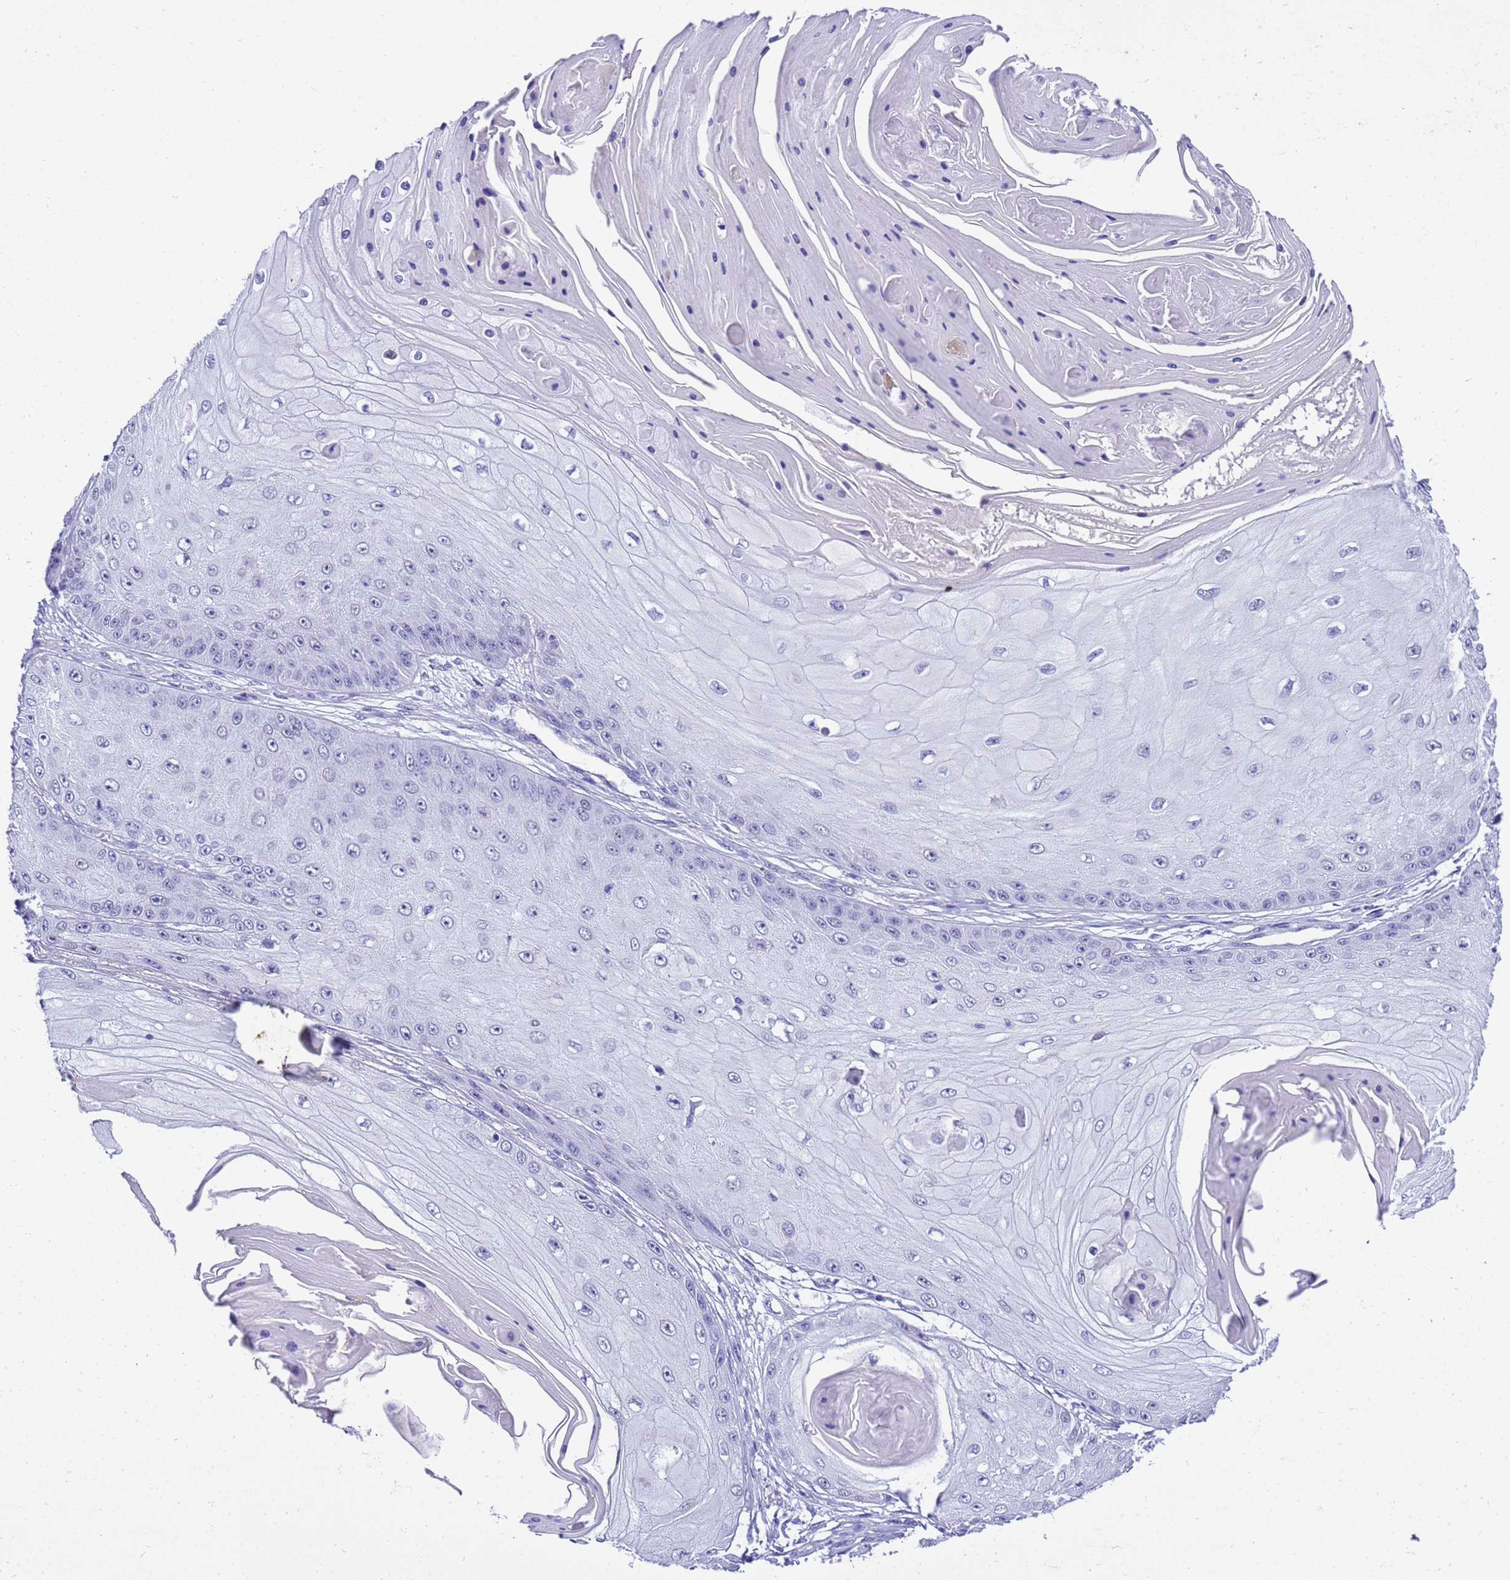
{"staining": {"intensity": "negative", "quantity": "none", "location": "none"}, "tissue": "skin cancer", "cell_type": "Tumor cells", "image_type": "cancer", "snomed": [{"axis": "morphology", "description": "Squamous cell carcinoma, NOS"}, {"axis": "topography", "description": "Skin"}], "caption": "A micrograph of skin cancer stained for a protein demonstrates no brown staining in tumor cells.", "gene": "HSPB6", "patient": {"sex": "male", "age": 70}}